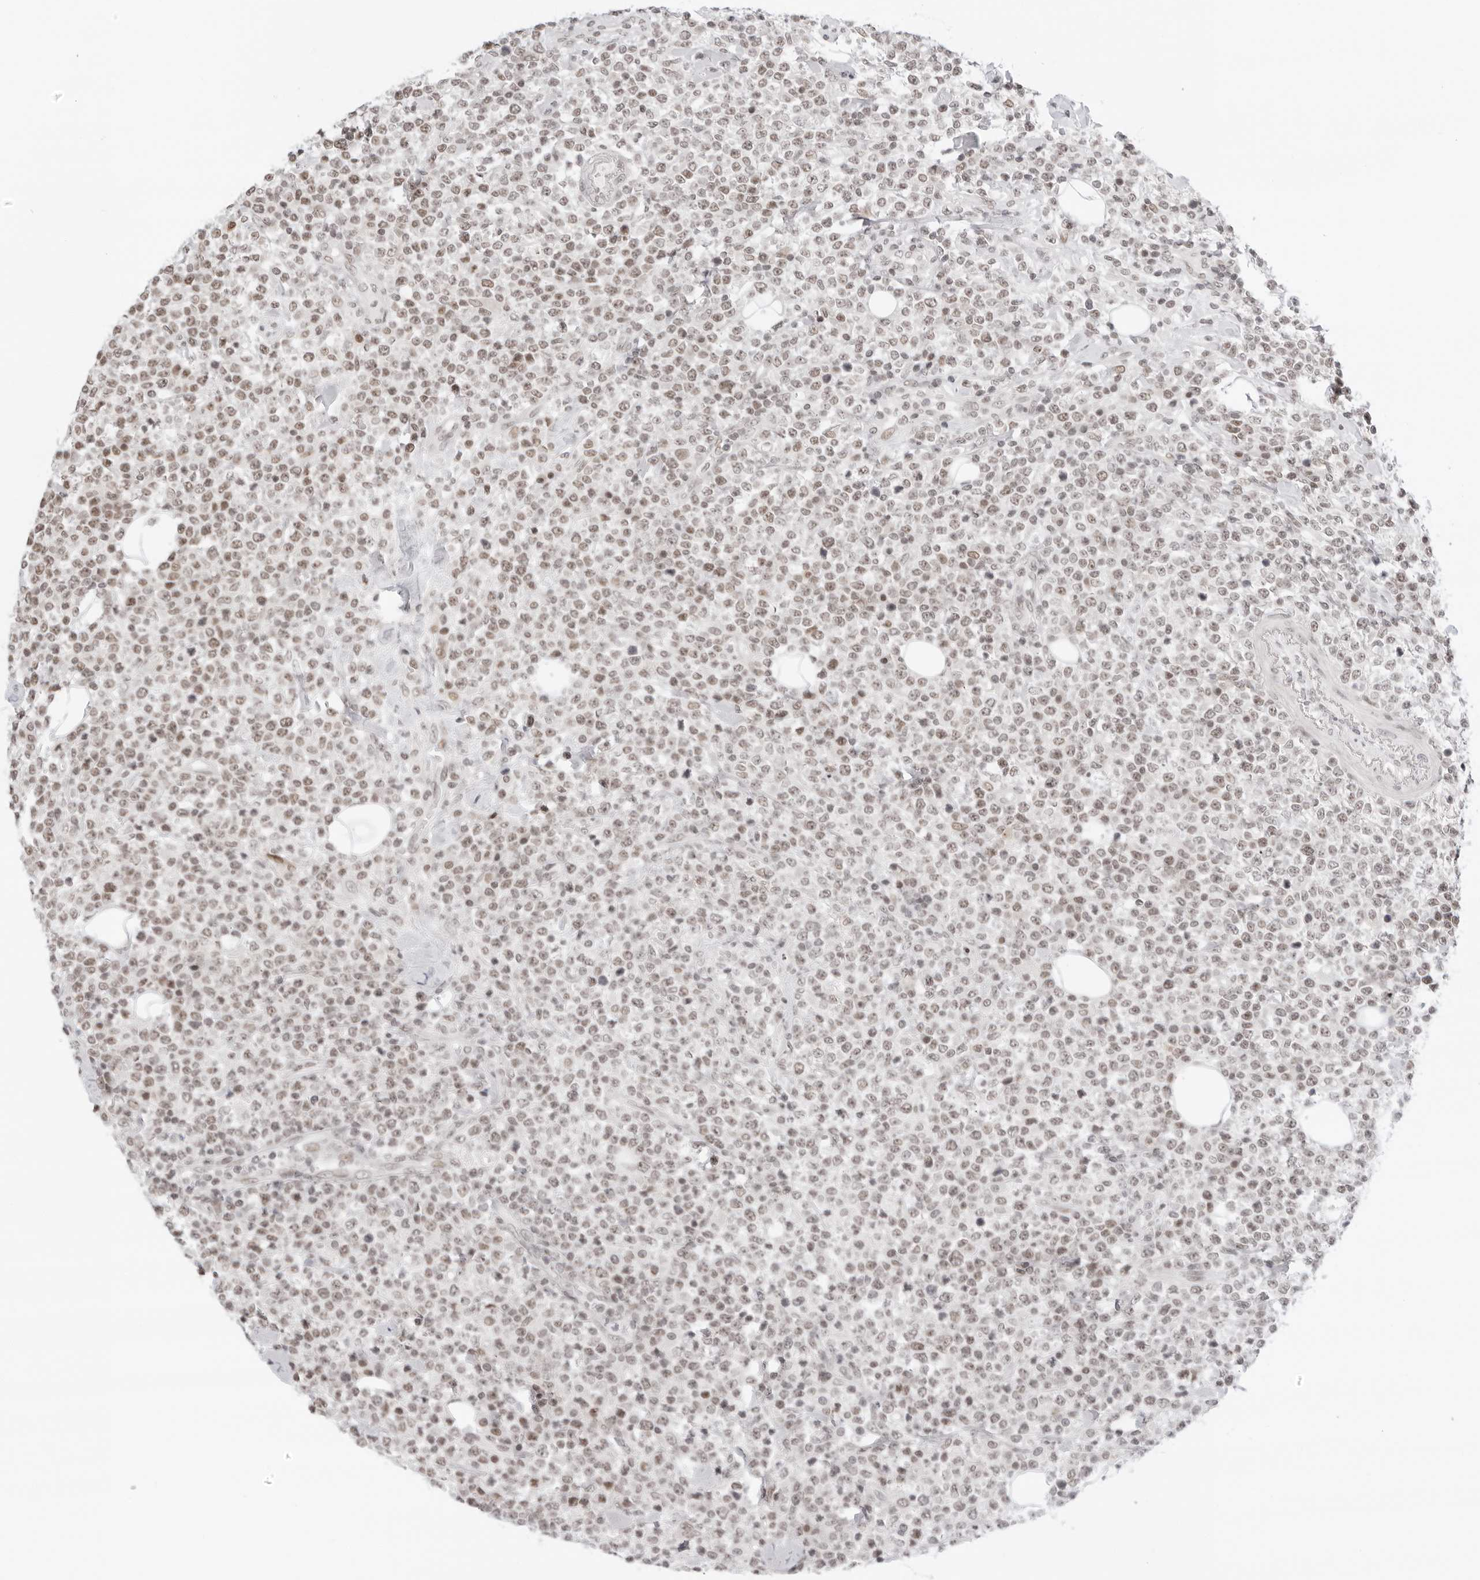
{"staining": {"intensity": "weak", "quantity": ">75%", "location": "nuclear"}, "tissue": "lymphoma", "cell_type": "Tumor cells", "image_type": "cancer", "snomed": [{"axis": "morphology", "description": "Malignant lymphoma, non-Hodgkin's type, High grade"}, {"axis": "topography", "description": "Colon"}], "caption": "Lymphoma was stained to show a protein in brown. There is low levels of weak nuclear expression in about >75% of tumor cells.", "gene": "MSH6", "patient": {"sex": "female", "age": 53}}